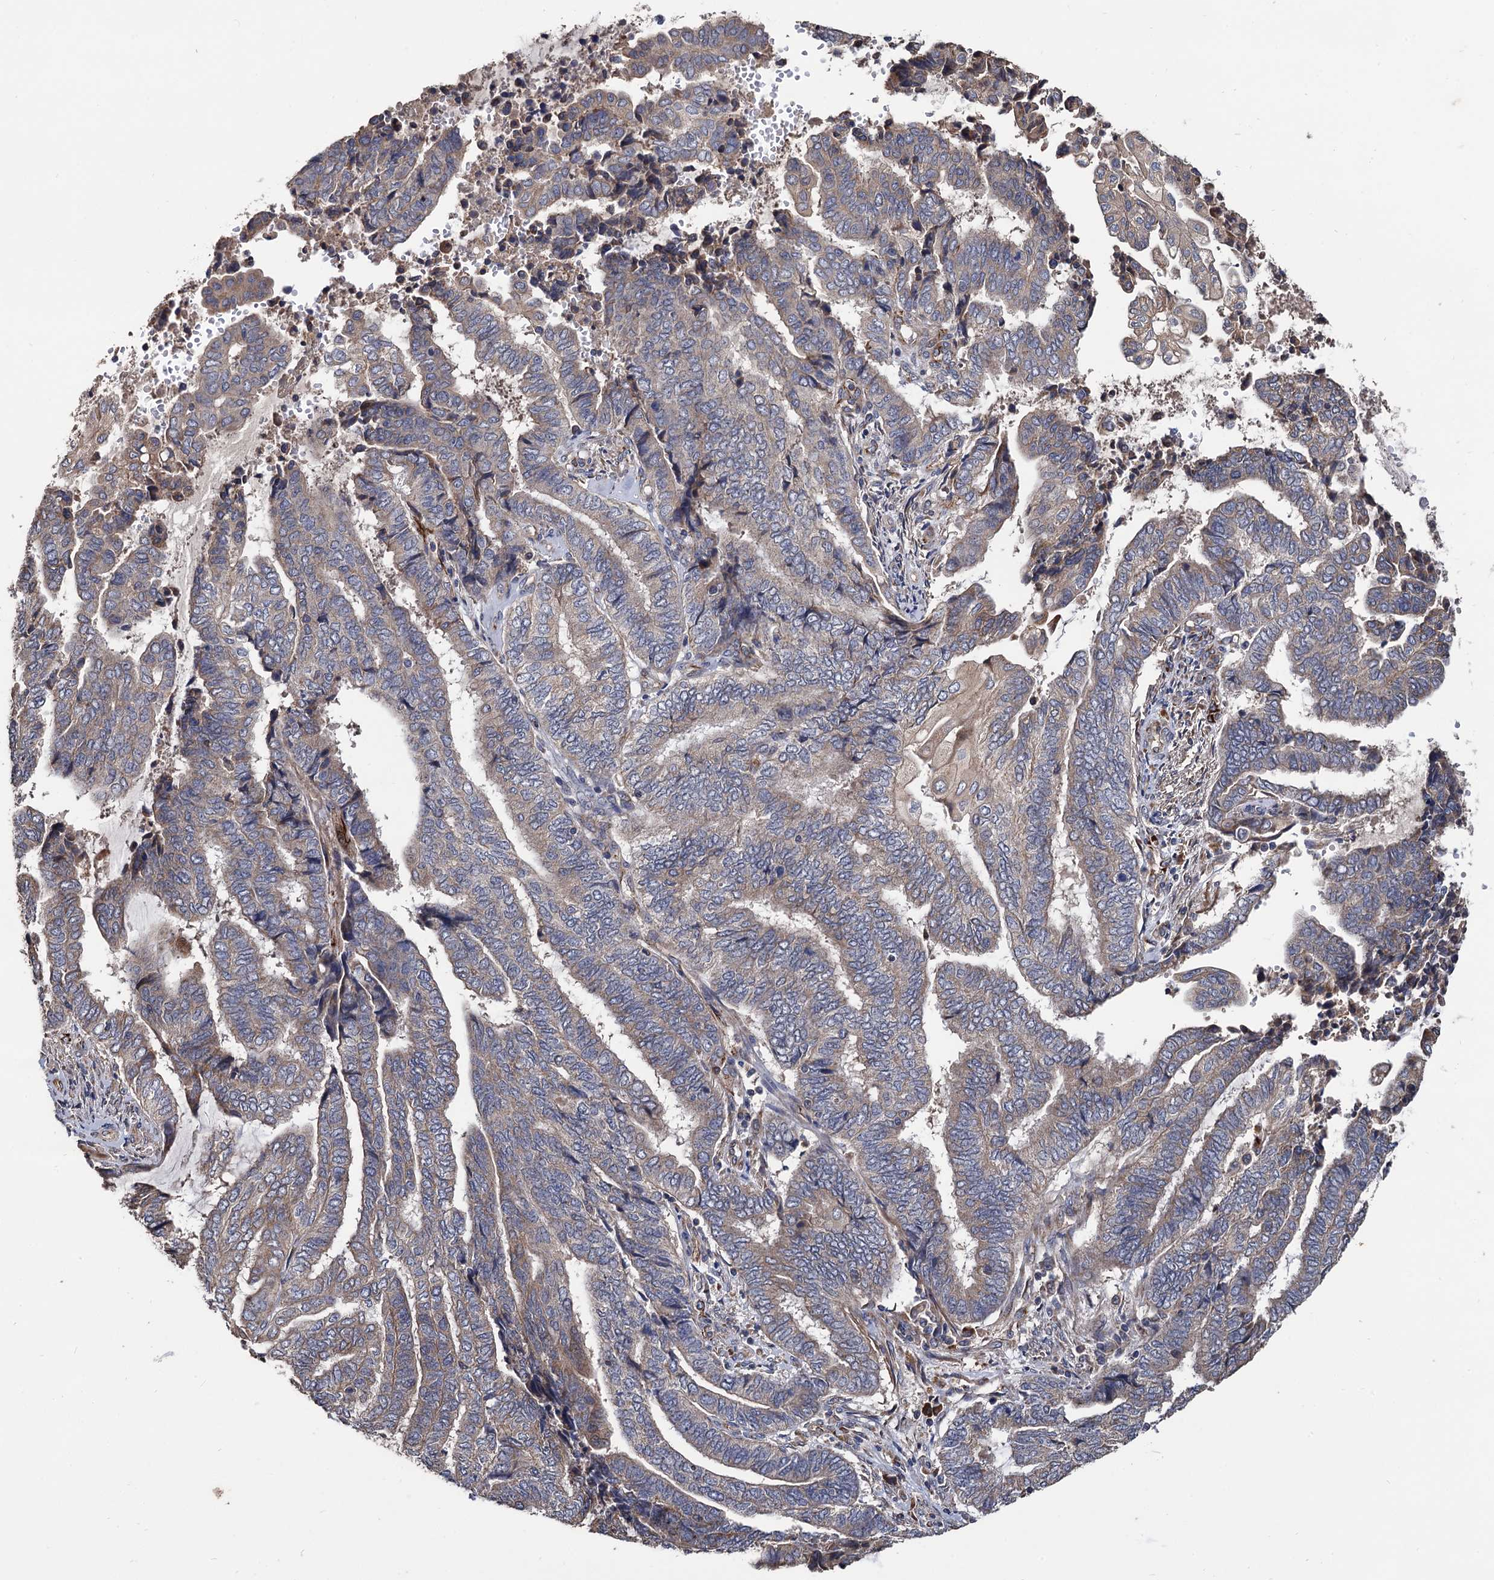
{"staining": {"intensity": "weak", "quantity": "25%-75%", "location": "cytoplasmic/membranous"}, "tissue": "endometrial cancer", "cell_type": "Tumor cells", "image_type": "cancer", "snomed": [{"axis": "morphology", "description": "Adenocarcinoma, NOS"}, {"axis": "topography", "description": "Uterus"}, {"axis": "topography", "description": "Endometrium"}], "caption": "Immunohistochemistry (IHC) staining of endometrial cancer, which demonstrates low levels of weak cytoplasmic/membranous positivity in about 25%-75% of tumor cells indicating weak cytoplasmic/membranous protein expression. The staining was performed using DAB (brown) for protein detection and nuclei were counterstained in hematoxylin (blue).", "gene": "RASSF1", "patient": {"sex": "female", "age": 70}}